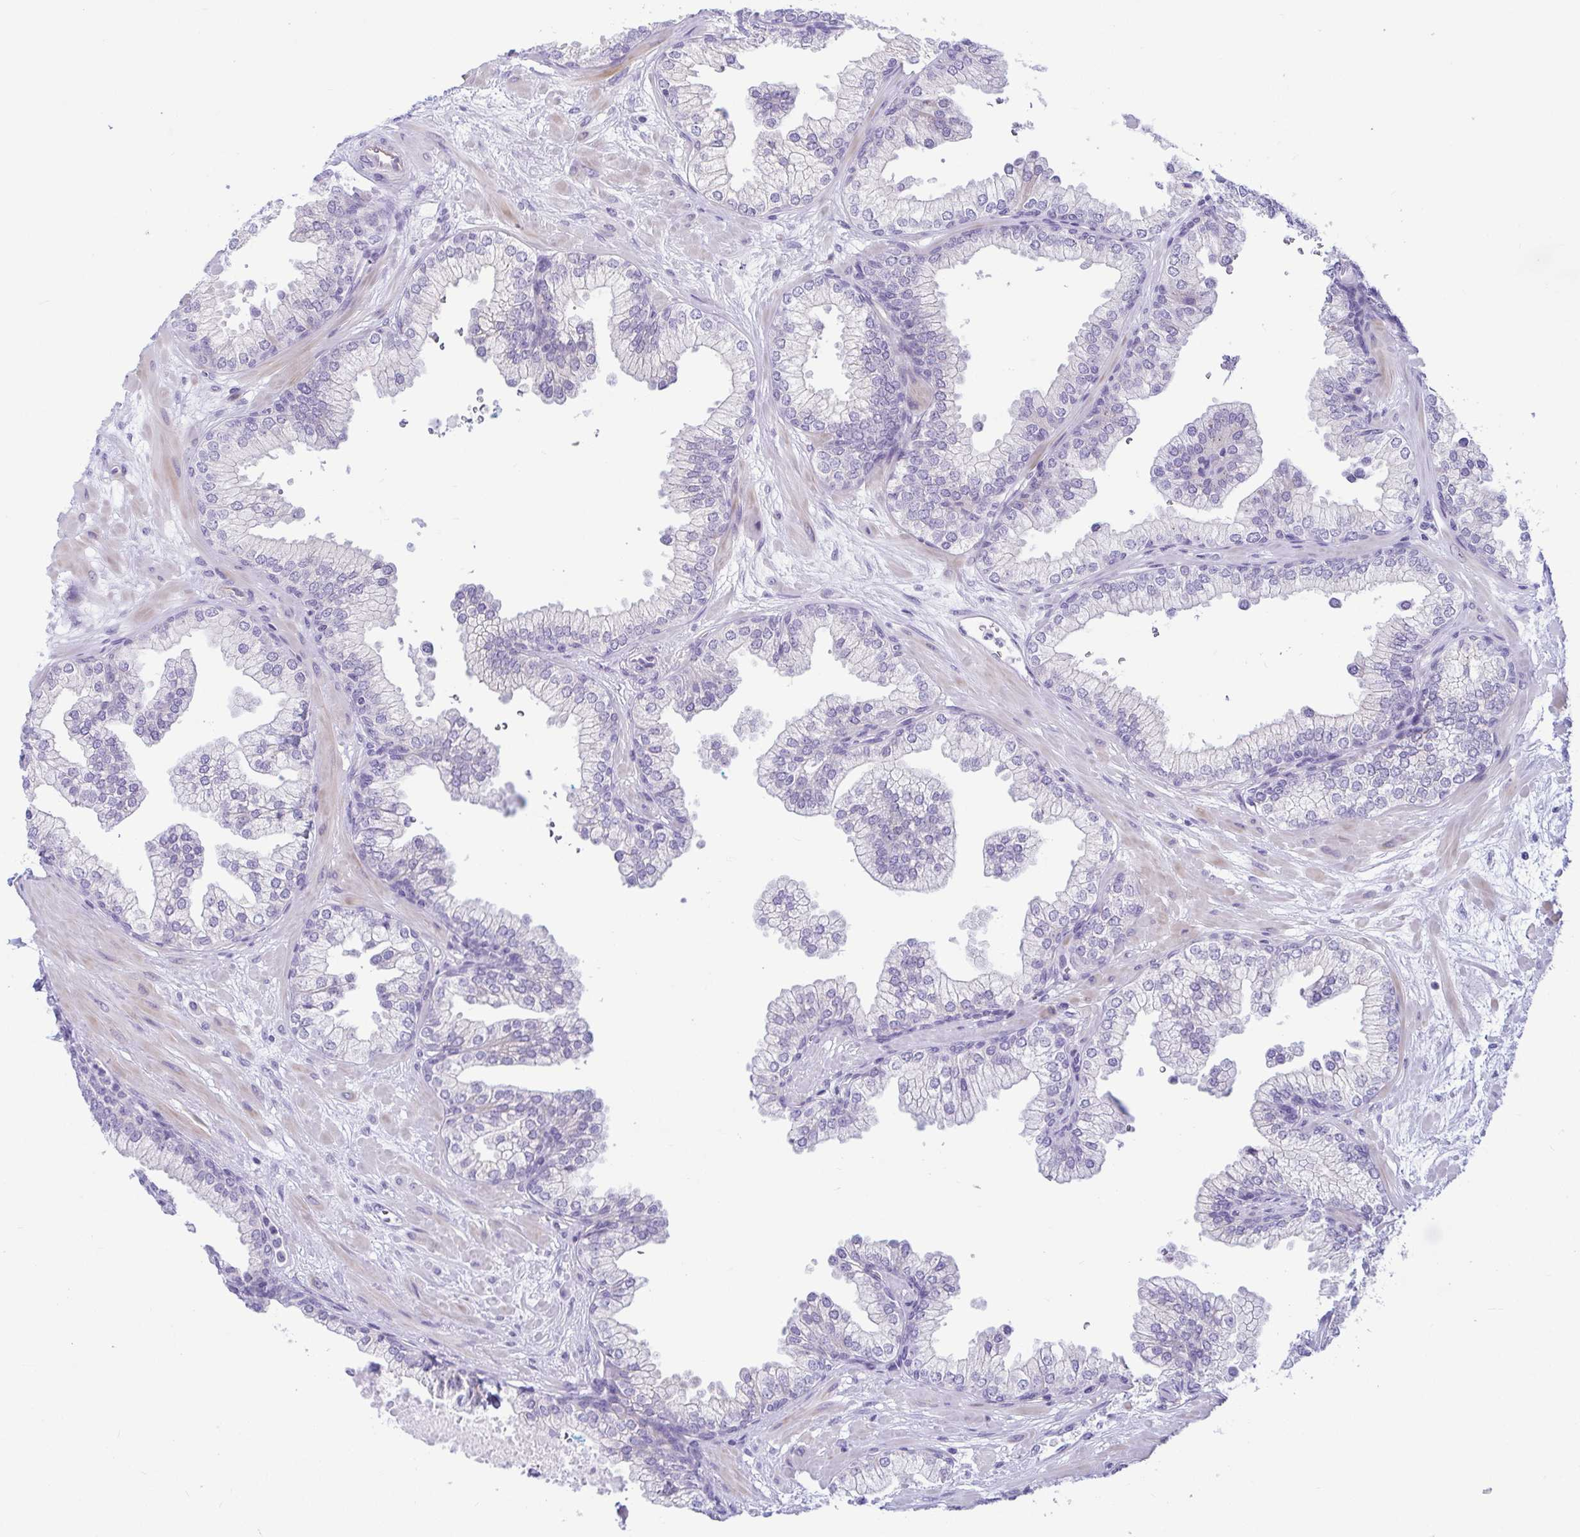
{"staining": {"intensity": "negative", "quantity": "none", "location": "none"}, "tissue": "prostate", "cell_type": "Glandular cells", "image_type": "normal", "snomed": [{"axis": "morphology", "description": "Normal tissue, NOS"}, {"axis": "topography", "description": "Prostate"}, {"axis": "topography", "description": "Peripheral nerve tissue"}], "caption": "Prostate was stained to show a protein in brown. There is no significant positivity in glandular cells. (DAB (3,3'-diaminobenzidine) IHC with hematoxylin counter stain).", "gene": "TNNI2", "patient": {"sex": "male", "age": 61}}